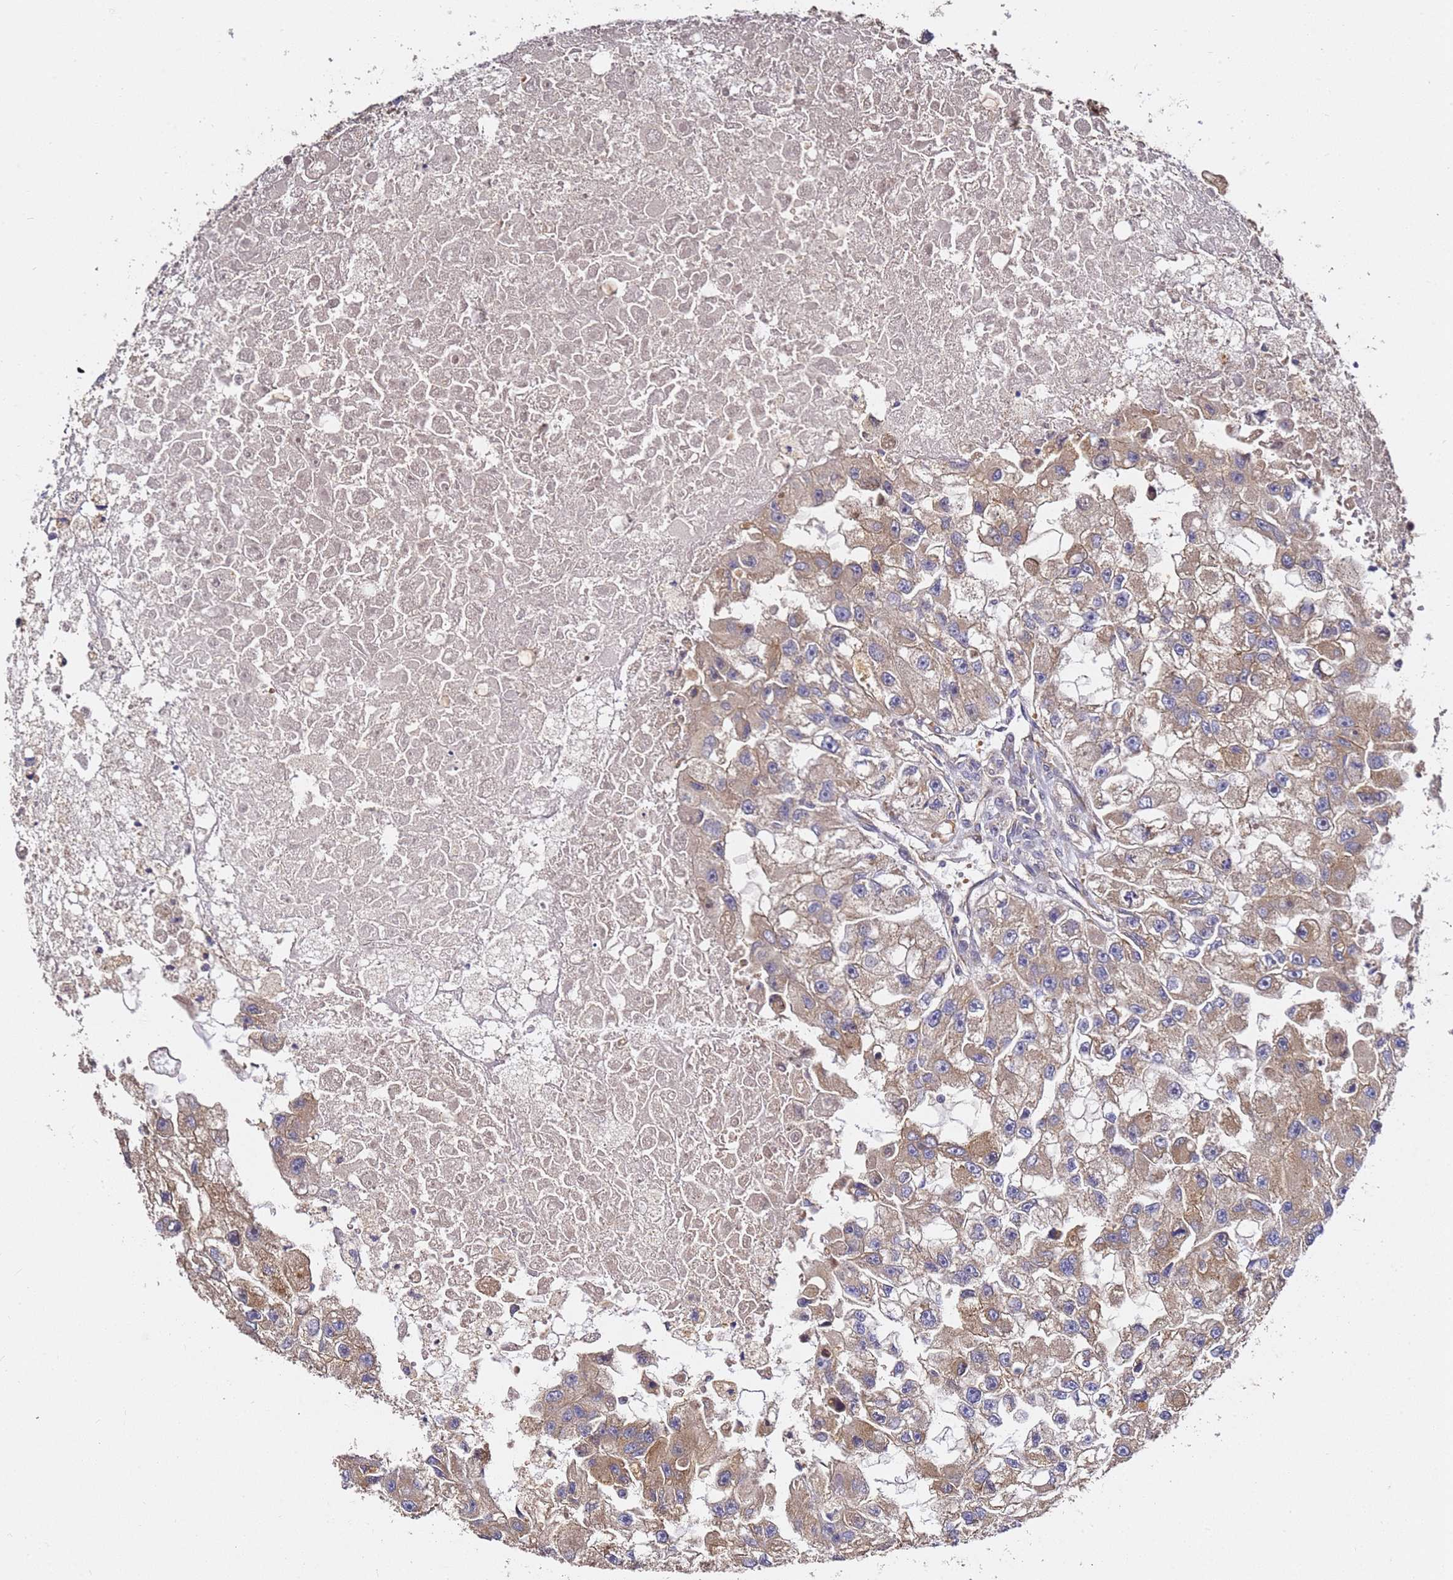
{"staining": {"intensity": "moderate", "quantity": ">75%", "location": "cytoplasmic/membranous"}, "tissue": "renal cancer", "cell_type": "Tumor cells", "image_type": "cancer", "snomed": [{"axis": "morphology", "description": "Adenocarcinoma, NOS"}, {"axis": "topography", "description": "Kidney"}], "caption": "Renal adenocarcinoma was stained to show a protein in brown. There is medium levels of moderate cytoplasmic/membranous expression in about >75% of tumor cells.", "gene": "OSBPL2", "patient": {"sex": "male", "age": 63}}